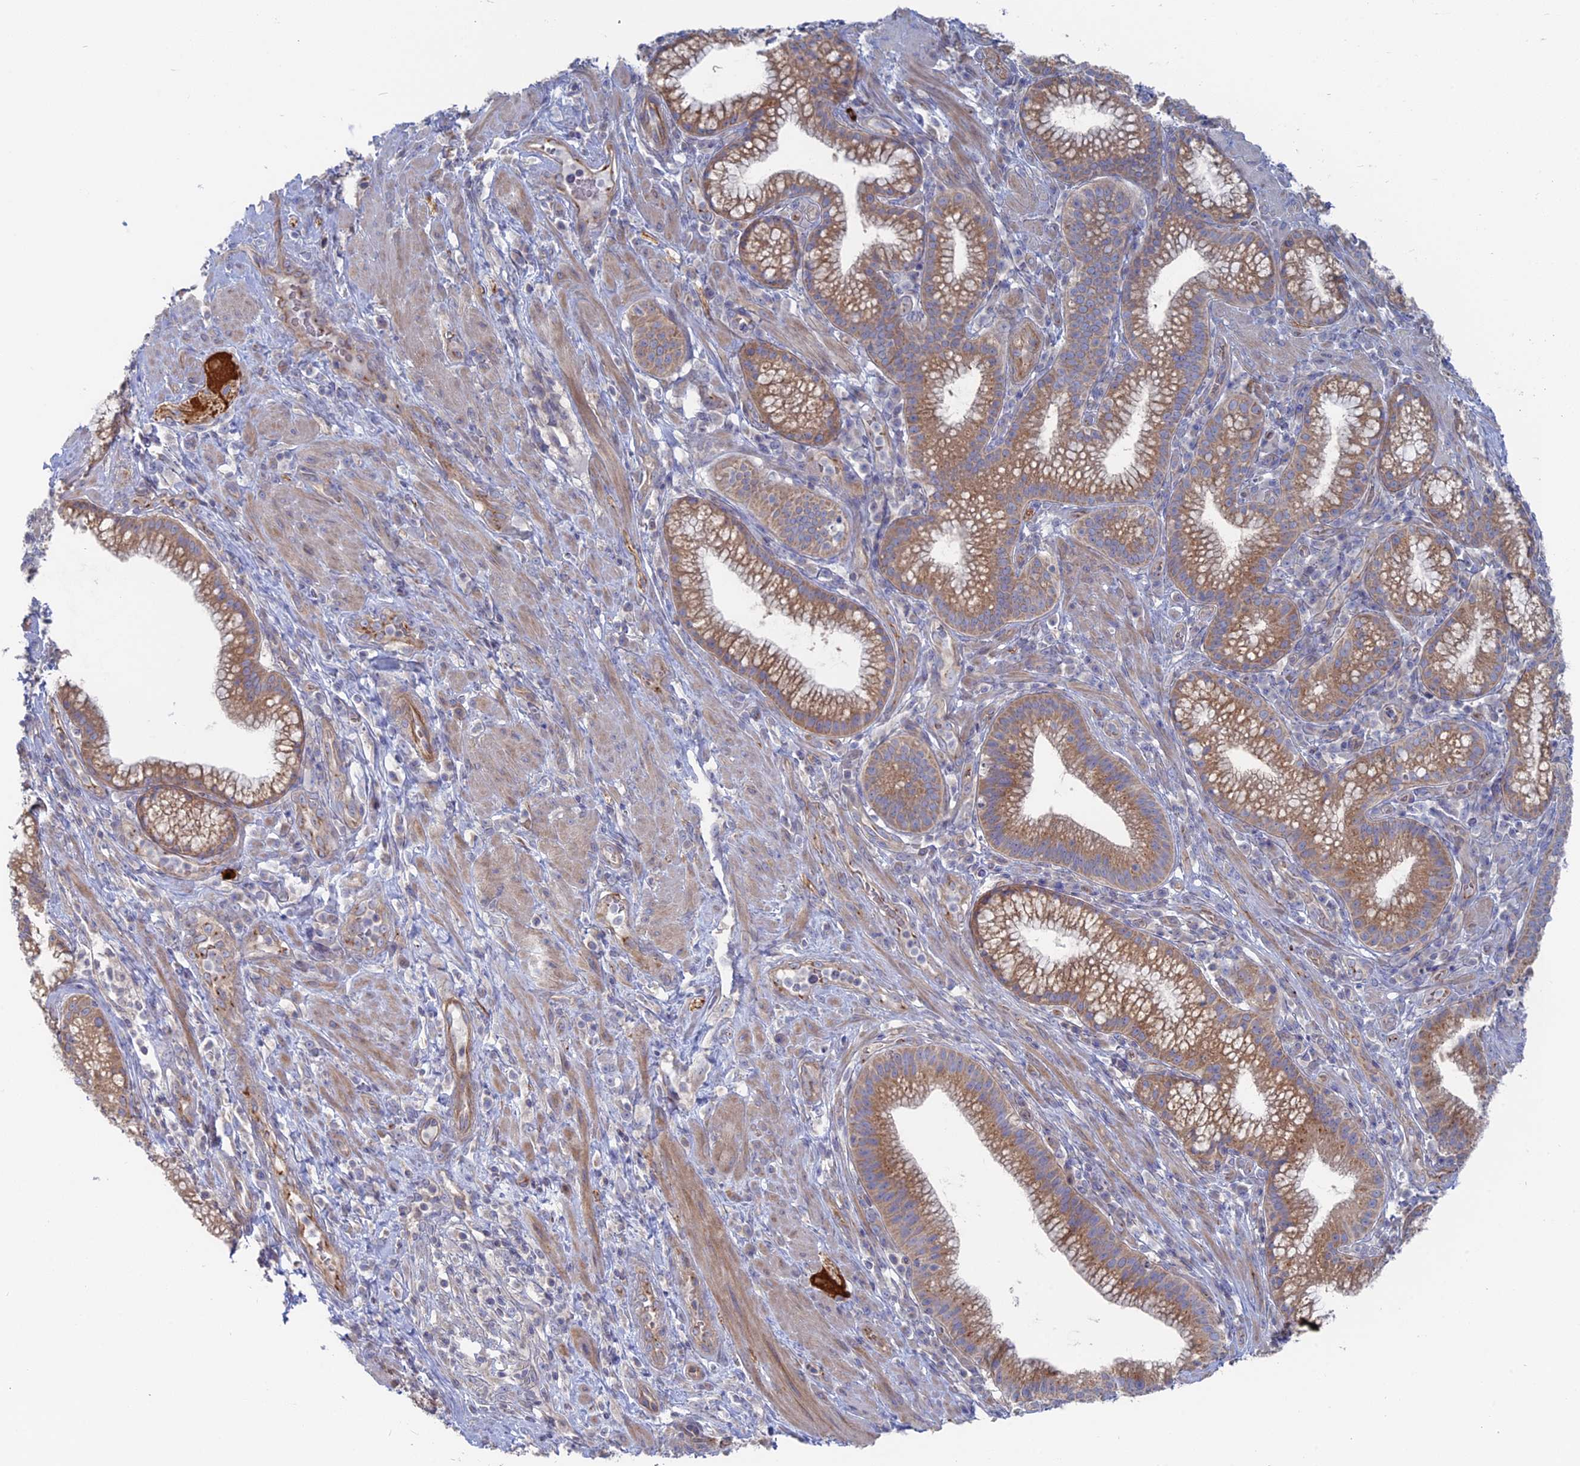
{"staining": {"intensity": "moderate", "quantity": ">75%", "location": "cytoplasmic/membranous"}, "tissue": "pancreatic cancer", "cell_type": "Tumor cells", "image_type": "cancer", "snomed": [{"axis": "morphology", "description": "Adenocarcinoma, NOS"}, {"axis": "topography", "description": "Pancreas"}], "caption": "Immunohistochemistry (IHC) micrograph of human pancreatic adenocarcinoma stained for a protein (brown), which reveals medium levels of moderate cytoplasmic/membranous staining in approximately >75% of tumor cells.", "gene": "TBC1D30", "patient": {"sex": "male", "age": 72}}